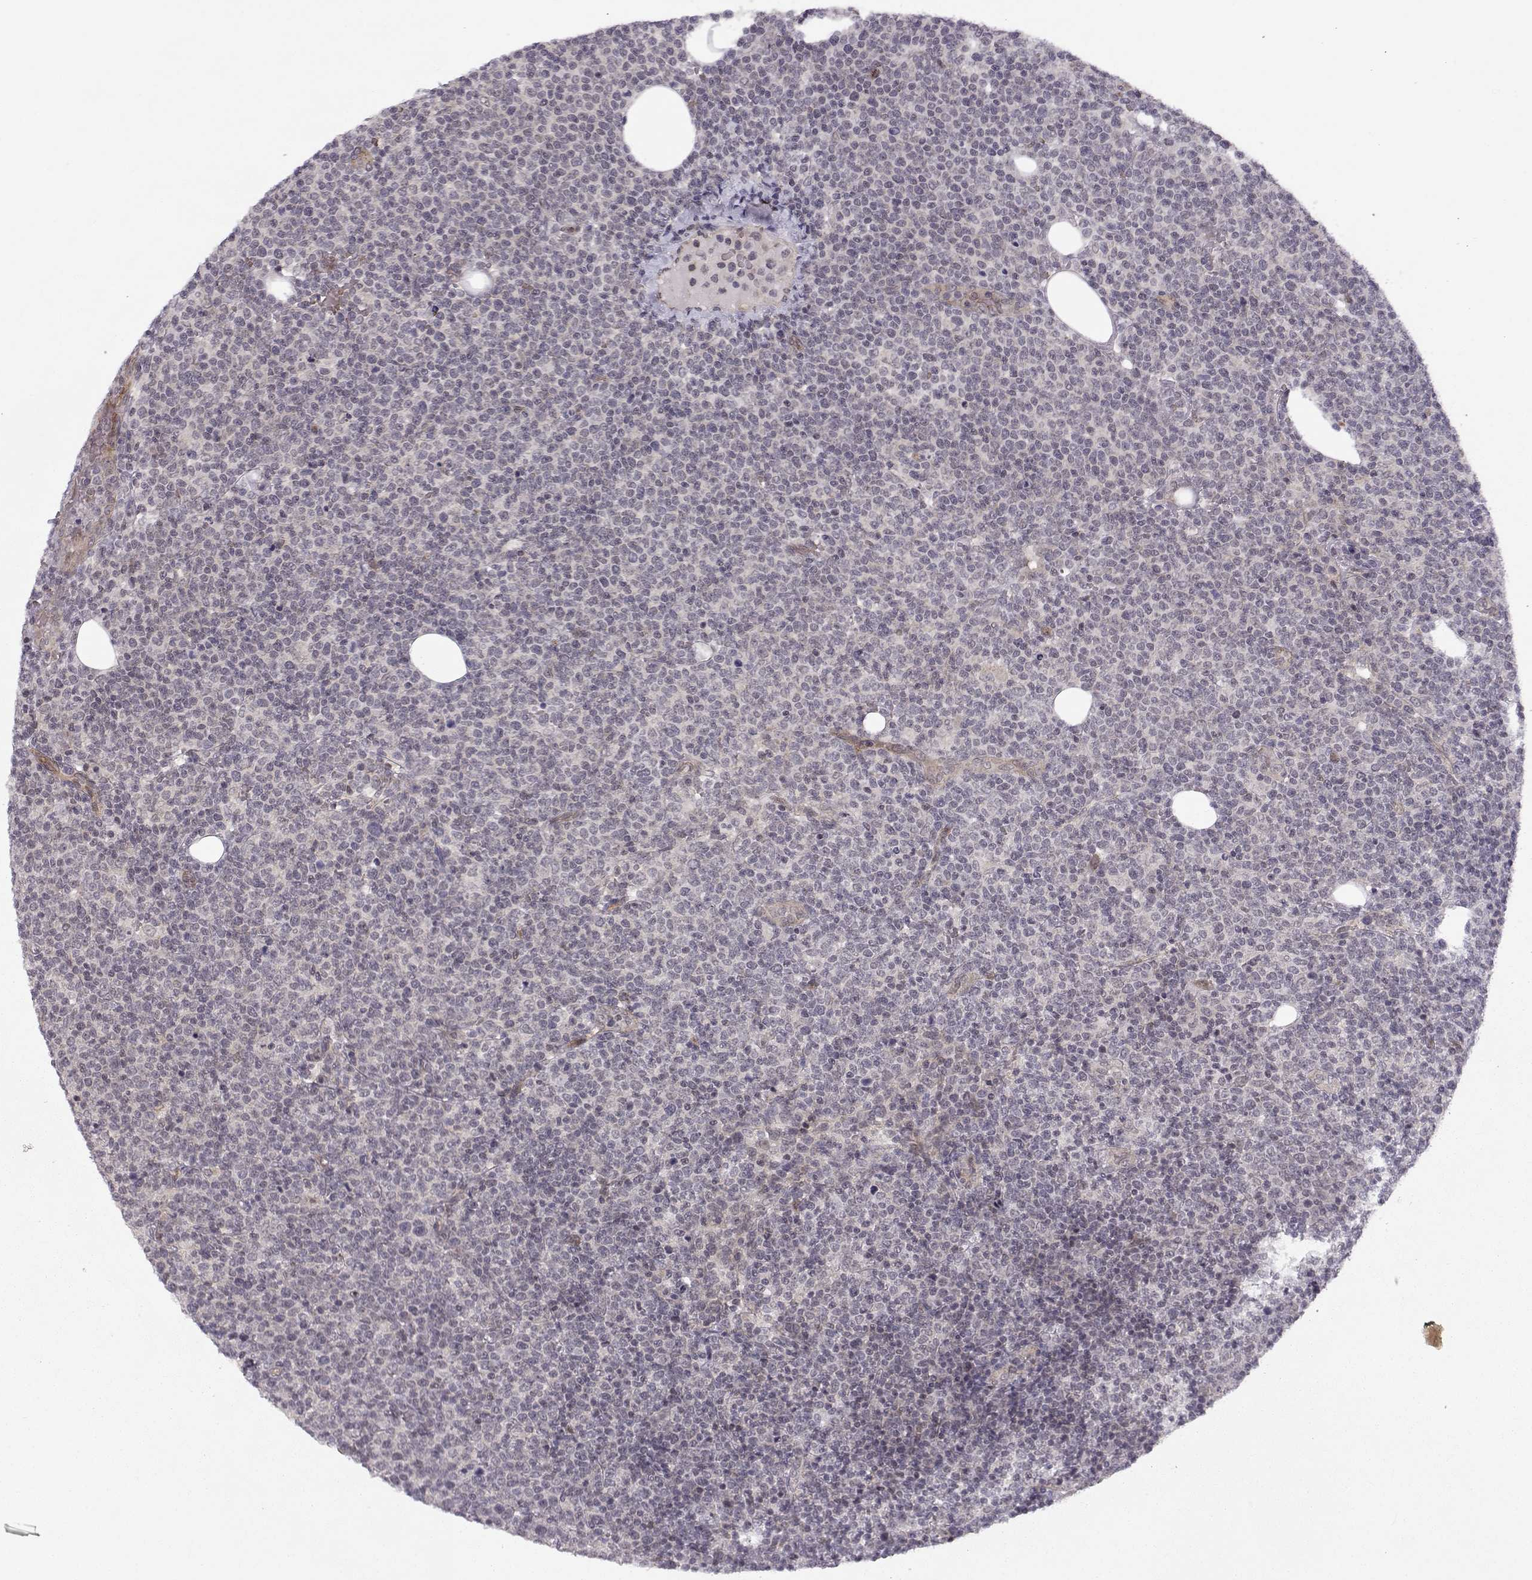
{"staining": {"intensity": "negative", "quantity": "none", "location": "none"}, "tissue": "lymphoma", "cell_type": "Tumor cells", "image_type": "cancer", "snomed": [{"axis": "morphology", "description": "Malignant lymphoma, non-Hodgkin's type, High grade"}, {"axis": "topography", "description": "Lymph node"}], "caption": "This is an immunohistochemistry histopathology image of human lymphoma. There is no staining in tumor cells.", "gene": "KIF13B", "patient": {"sex": "male", "age": 61}}